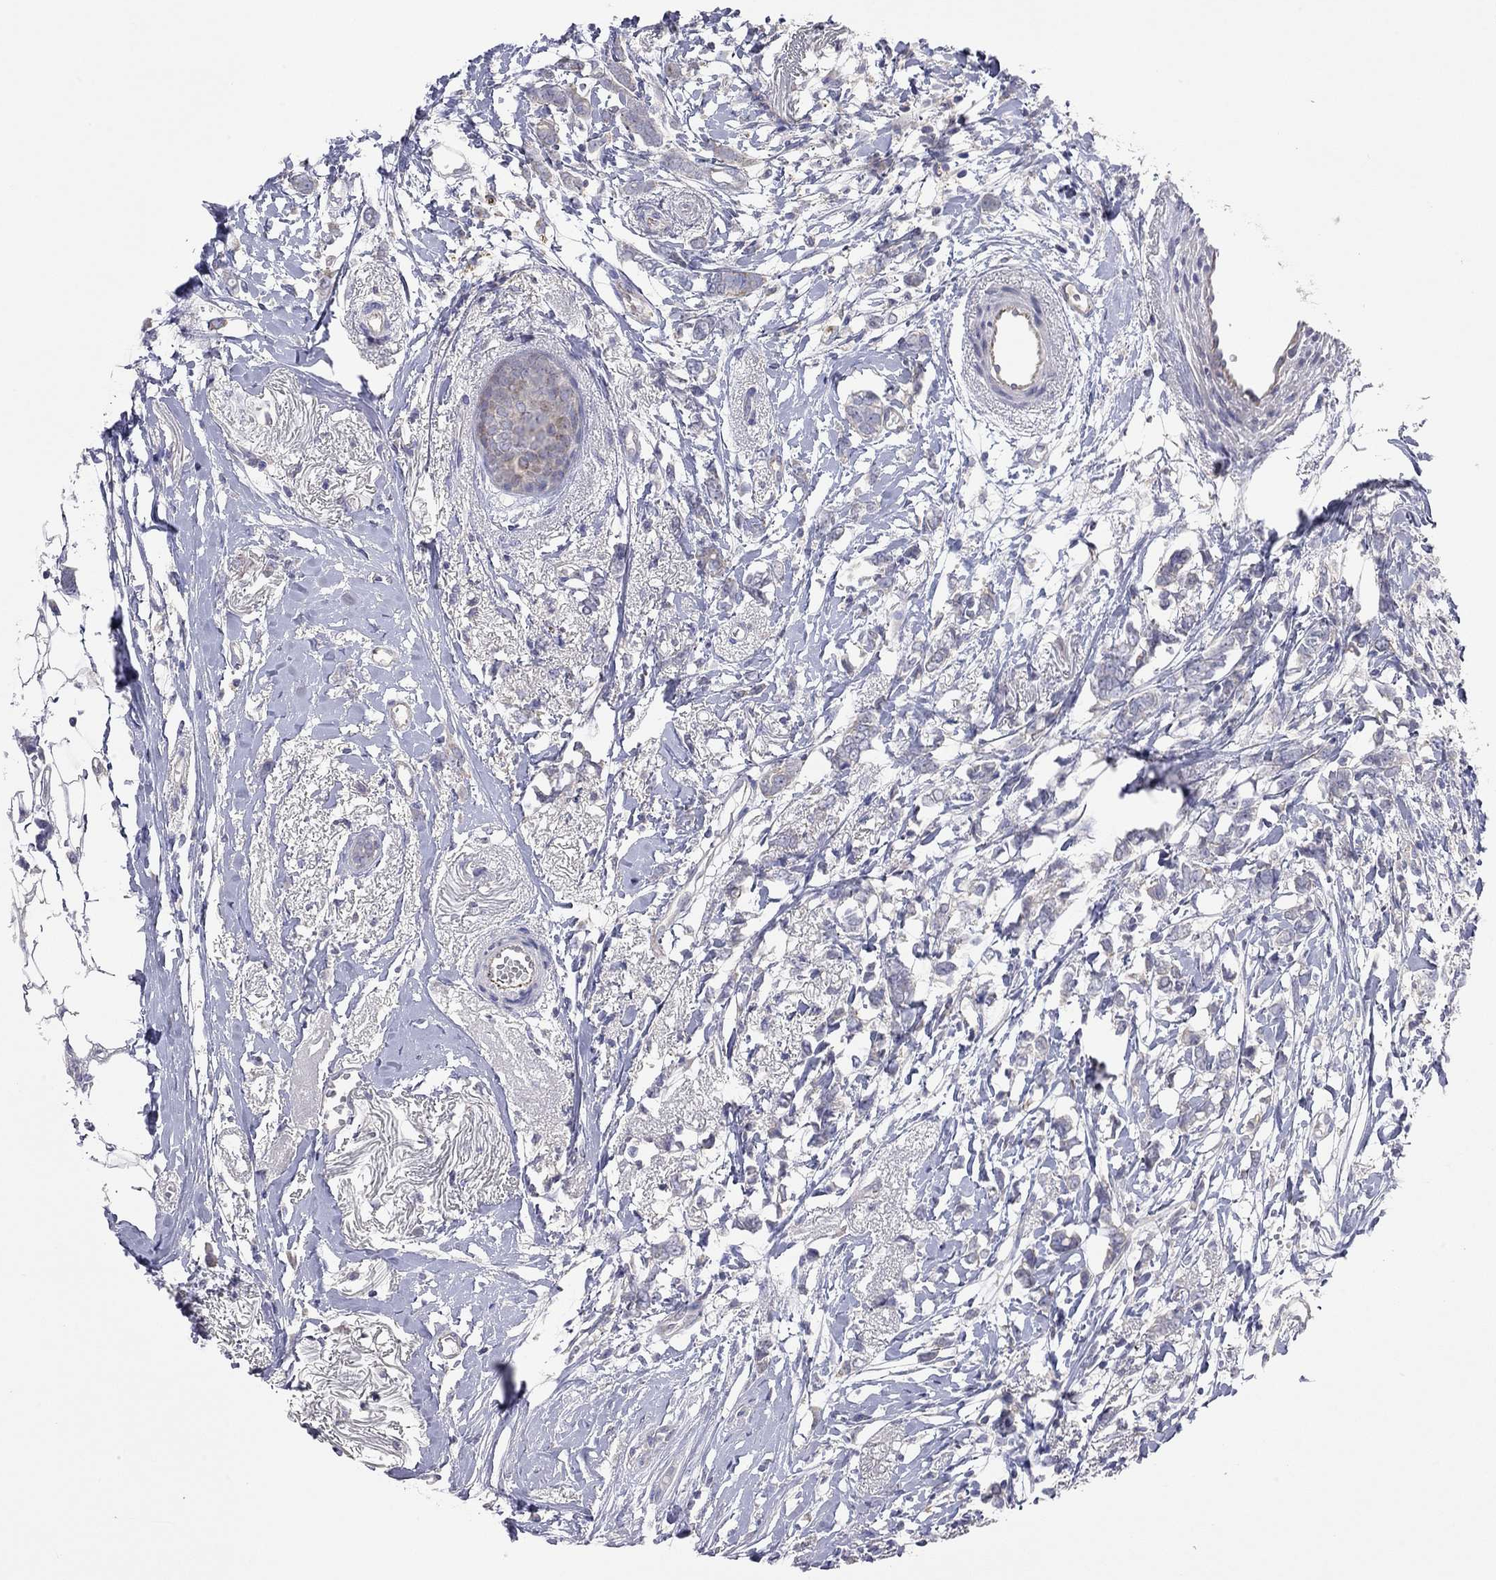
{"staining": {"intensity": "weak", "quantity": "<25%", "location": "cytoplasmic/membranous"}, "tissue": "breast cancer", "cell_type": "Tumor cells", "image_type": "cancer", "snomed": [{"axis": "morphology", "description": "Duct carcinoma"}, {"axis": "topography", "description": "Breast"}], "caption": "A photomicrograph of breast cancer stained for a protein shows no brown staining in tumor cells.", "gene": "KCNB1", "patient": {"sex": "female", "age": 40}}